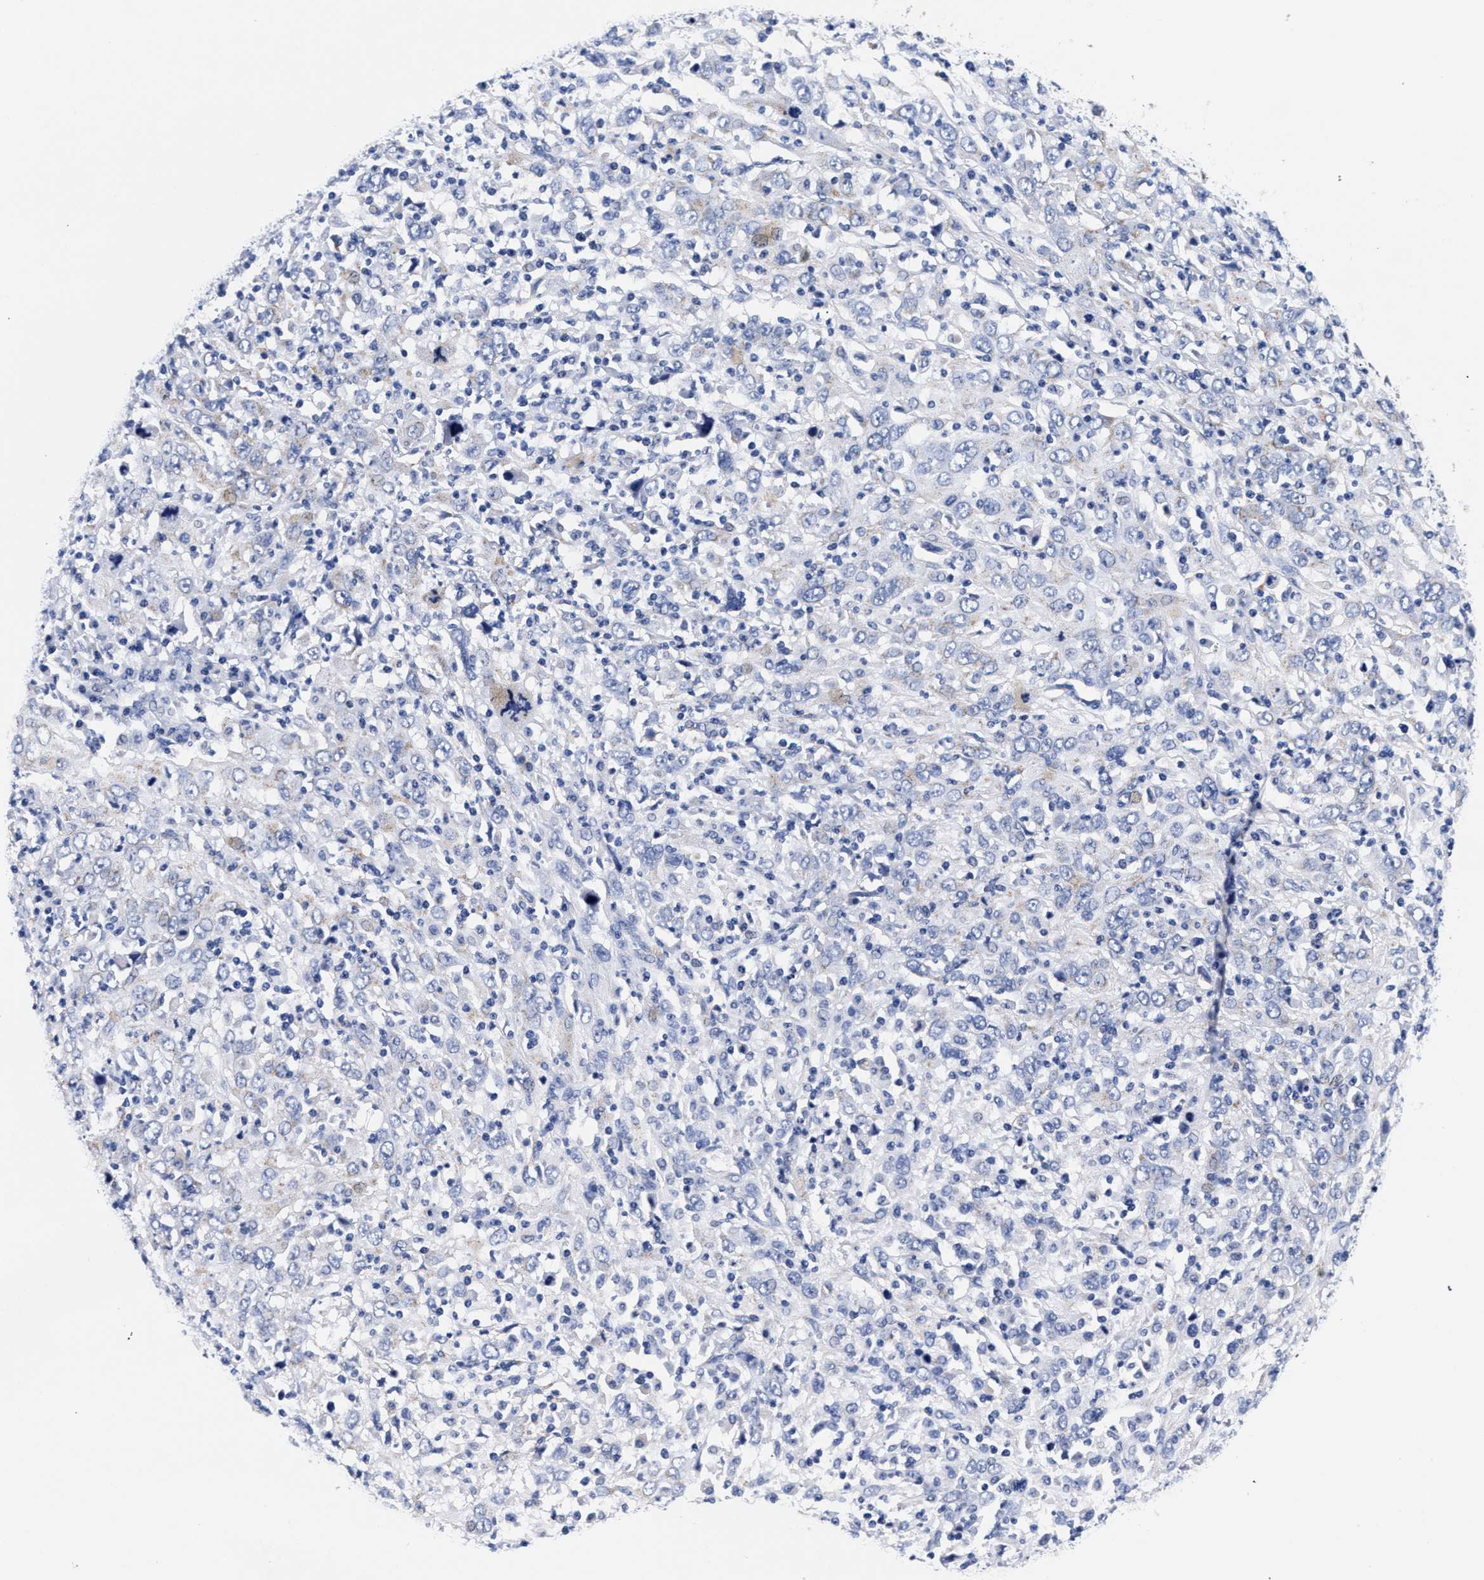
{"staining": {"intensity": "negative", "quantity": "none", "location": "none"}, "tissue": "cervical cancer", "cell_type": "Tumor cells", "image_type": "cancer", "snomed": [{"axis": "morphology", "description": "Squamous cell carcinoma, NOS"}, {"axis": "topography", "description": "Cervix"}], "caption": "Immunohistochemistry photomicrograph of squamous cell carcinoma (cervical) stained for a protein (brown), which demonstrates no staining in tumor cells. (Stains: DAB immunohistochemistry (IHC) with hematoxylin counter stain, Microscopy: brightfield microscopy at high magnification).", "gene": "RAB3B", "patient": {"sex": "female", "age": 46}}